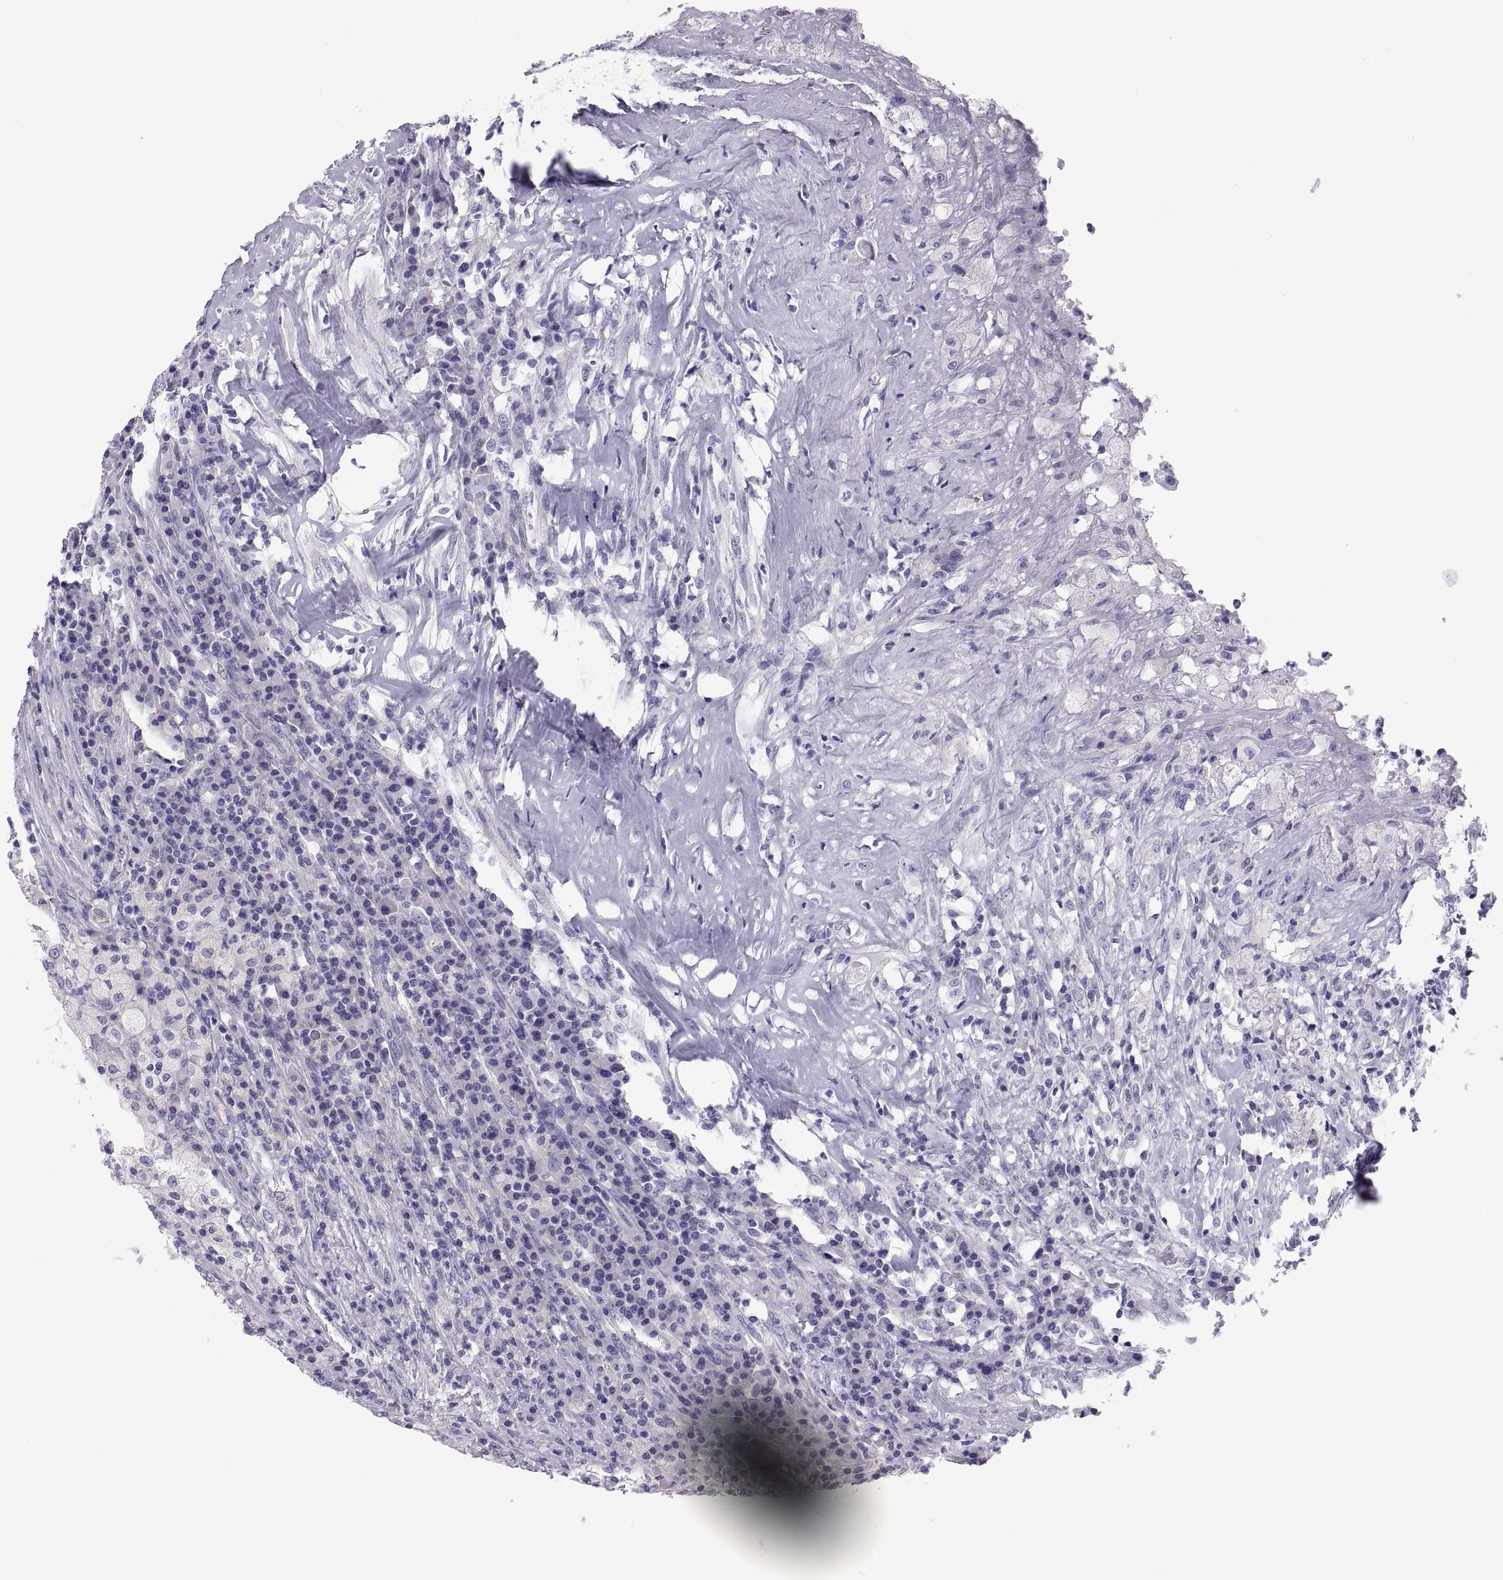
{"staining": {"intensity": "negative", "quantity": "none", "location": "none"}, "tissue": "testis cancer", "cell_type": "Tumor cells", "image_type": "cancer", "snomed": [{"axis": "morphology", "description": "Necrosis, NOS"}, {"axis": "morphology", "description": "Carcinoma, Embryonal, NOS"}, {"axis": "topography", "description": "Testis"}], "caption": "High power microscopy image of an IHC image of testis embryonal carcinoma, revealing no significant positivity in tumor cells.", "gene": "RNASE12", "patient": {"sex": "male", "age": 19}}